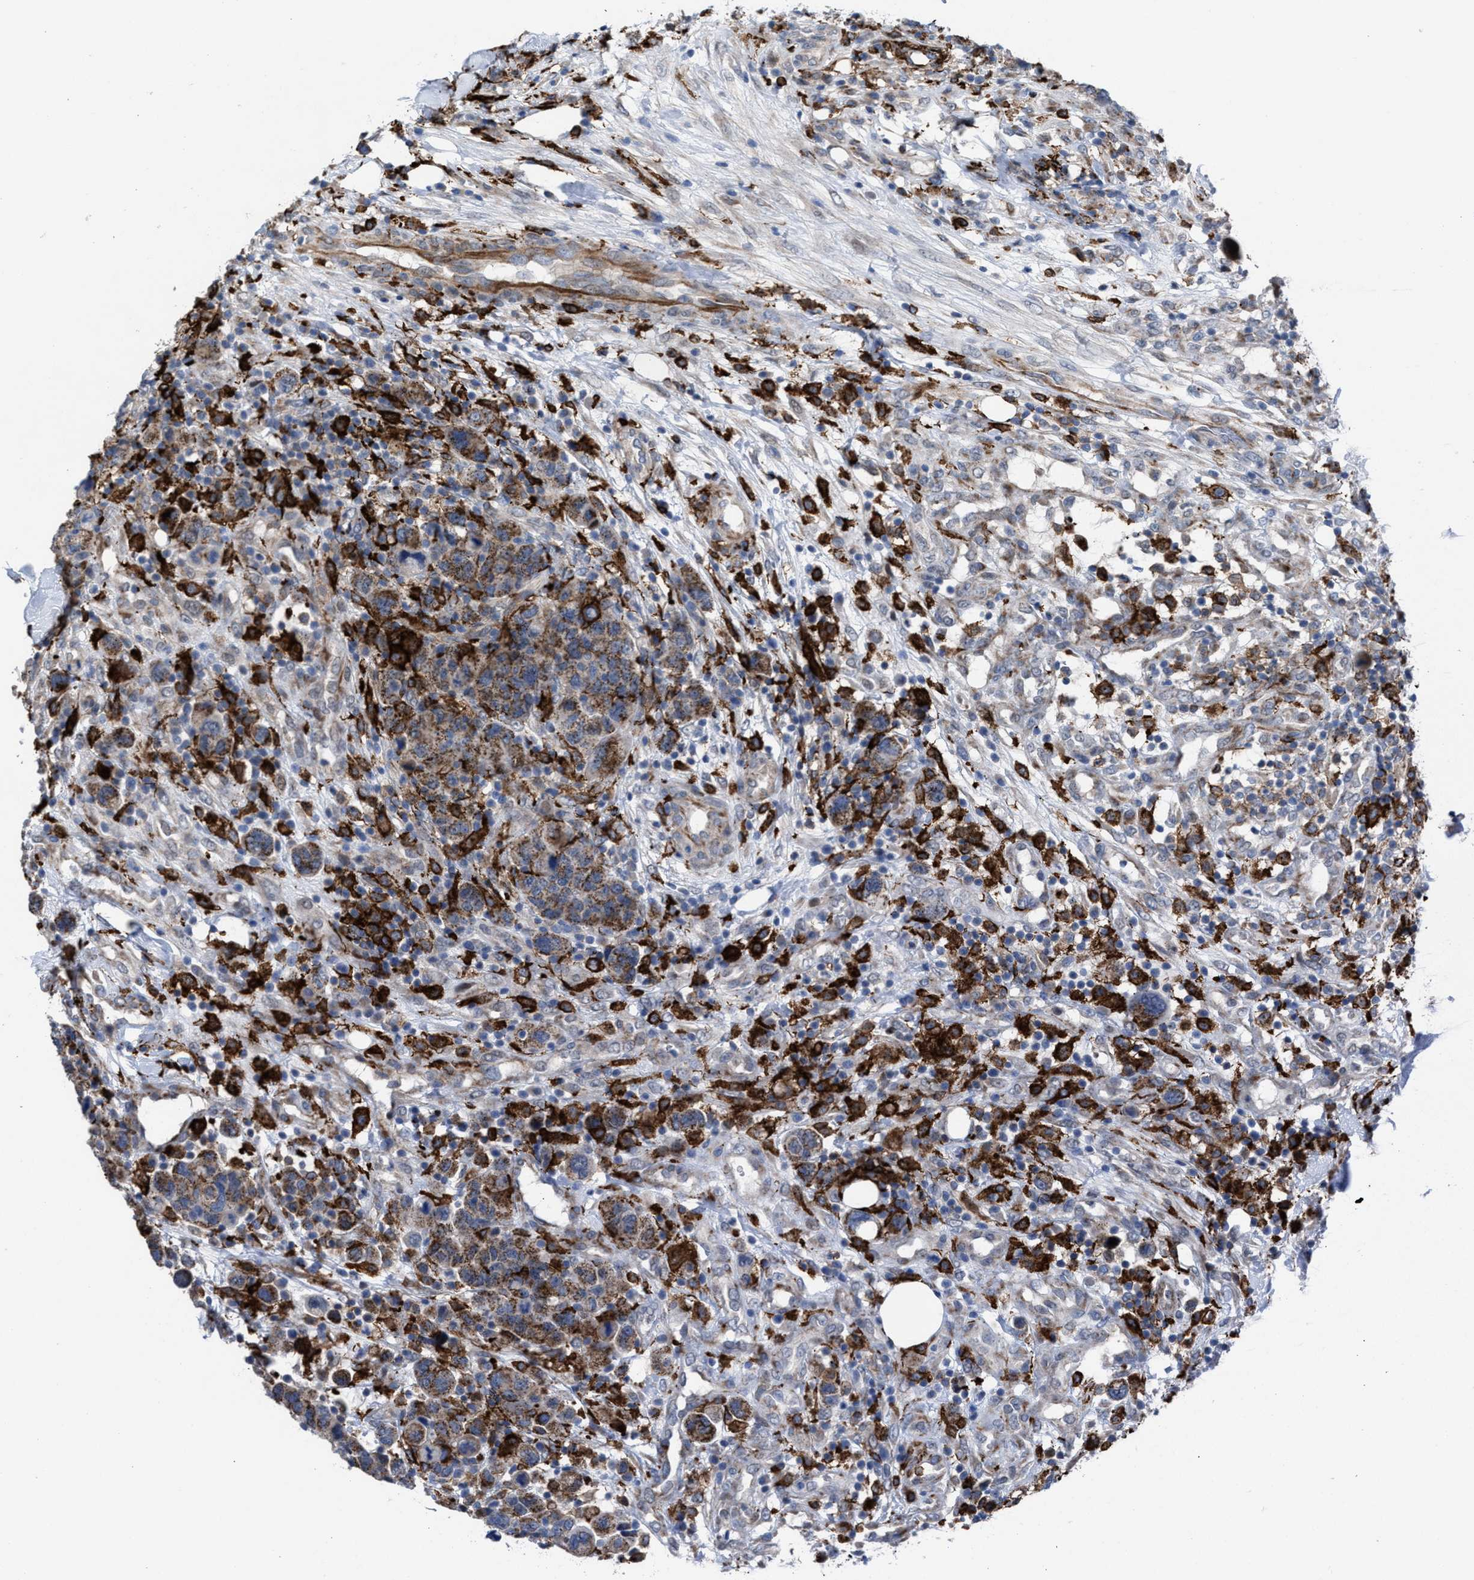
{"staining": {"intensity": "moderate", "quantity": ">75%", "location": "cytoplasmic/membranous"}, "tissue": "breast cancer", "cell_type": "Tumor cells", "image_type": "cancer", "snomed": [{"axis": "morphology", "description": "Duct carcinoma"}, {"axis": "topography", "description": "Breast"}], "caption": "Breast infiltrating ductal carcinoma stained with a brown dye displays moderate cytoplasmic/membranous positive staining in about >75% of tumor cells.", "gene": "SLC47A1", "patient": {"sex": "female", "age": 37}}